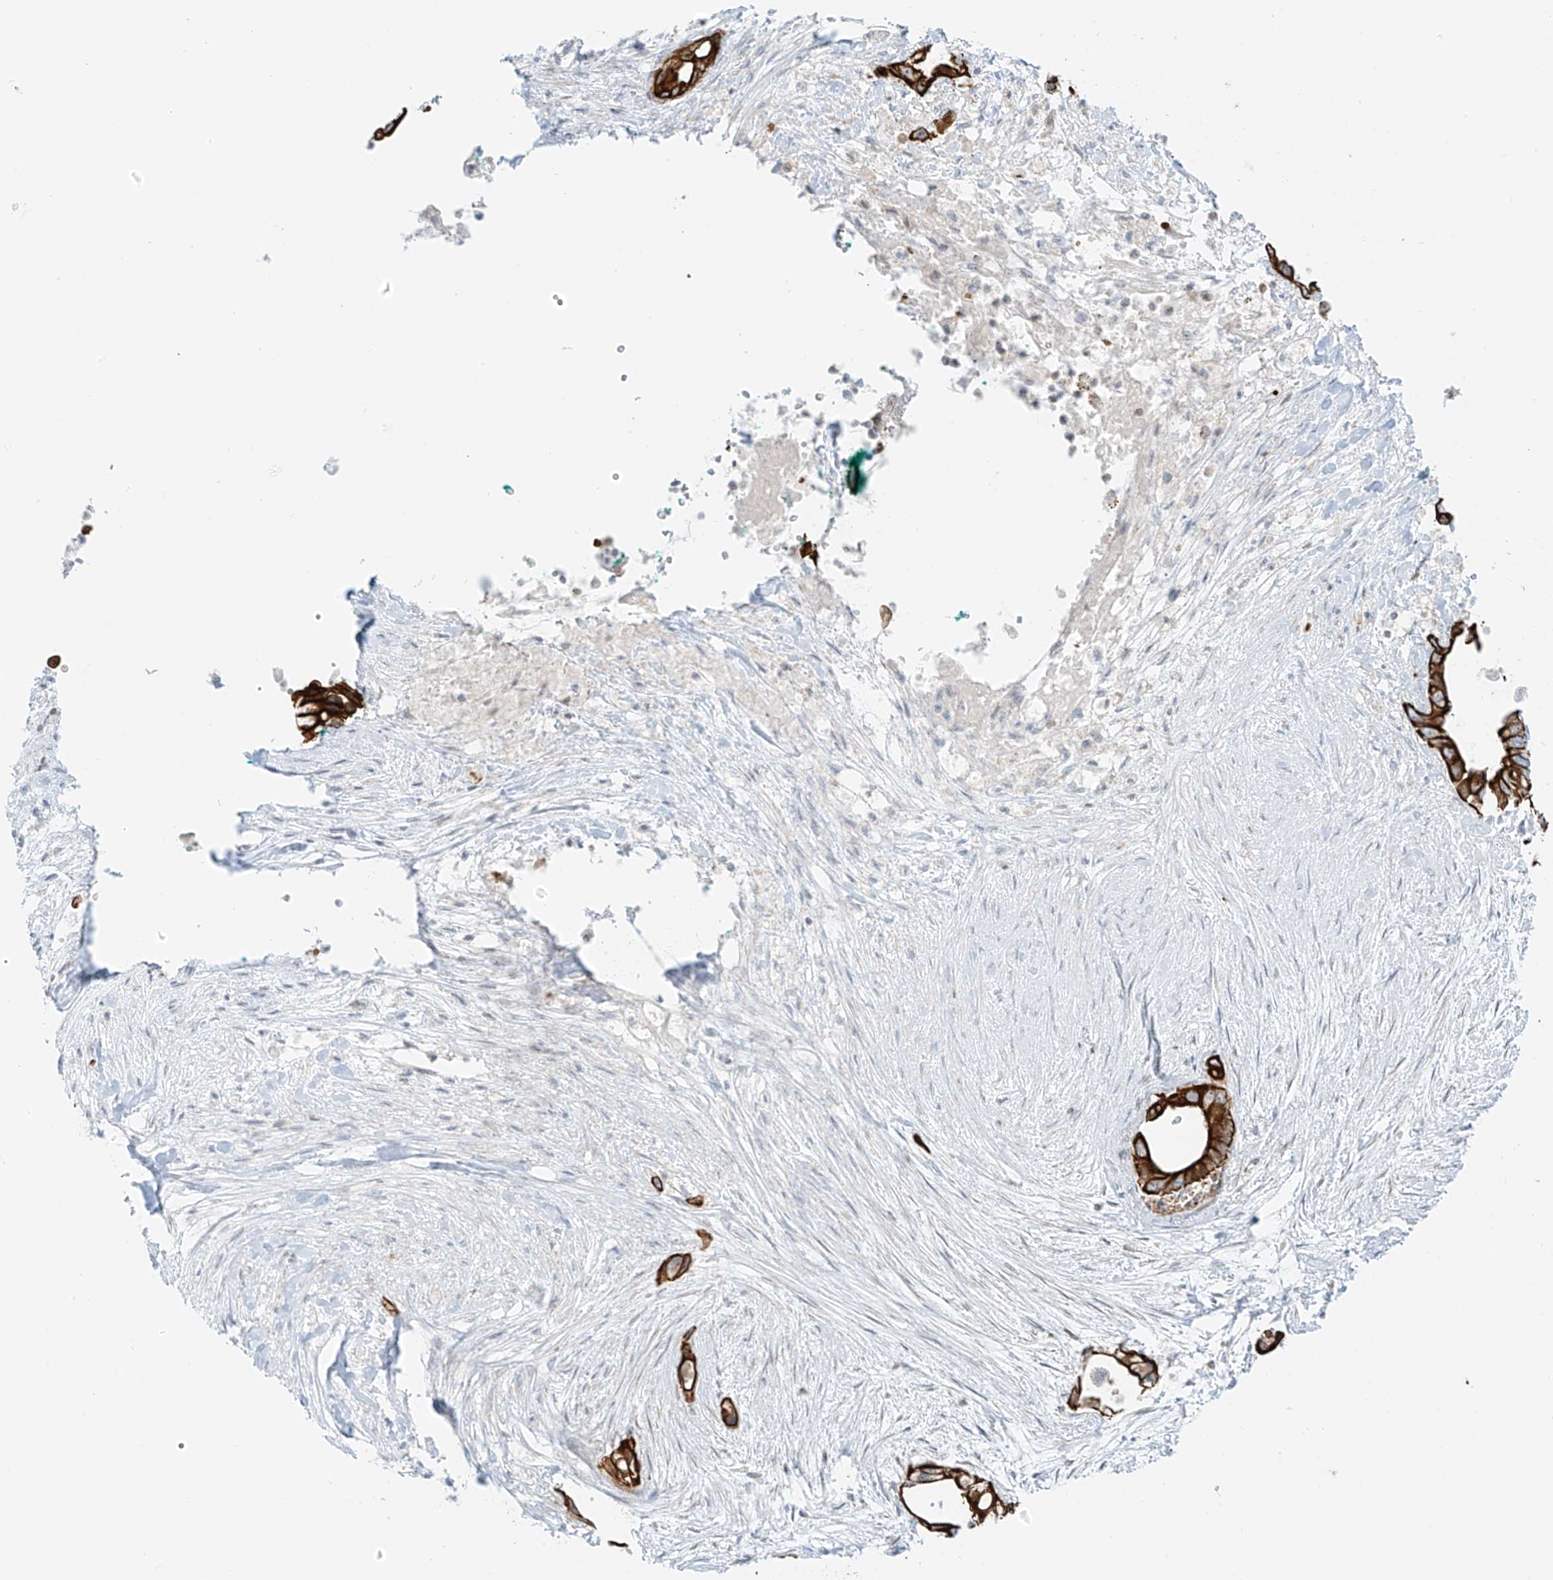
{"staining": {"intensity": "strong", "quantity": ">75%", "location": "cytoplasmic/membranous"}, "tissue": "pancreatic cancer", "cell_type": "Tumor cells", "image_type": "cancer", "snomed": [{"axis": "morphology", "description": "Adenocarcinoma, NOS"}, {"axis": "topography", "description": "Pancreas"}], "caption": "Immunohistochemical staining of pancreatic adenocarcinoma demonstrates high levels of strong cytoplasmic/membranous protein positivity in approximately >75% of tumor cells.", "gene": "EIPR1", "patient": {"sex": "male", "age": 53}}